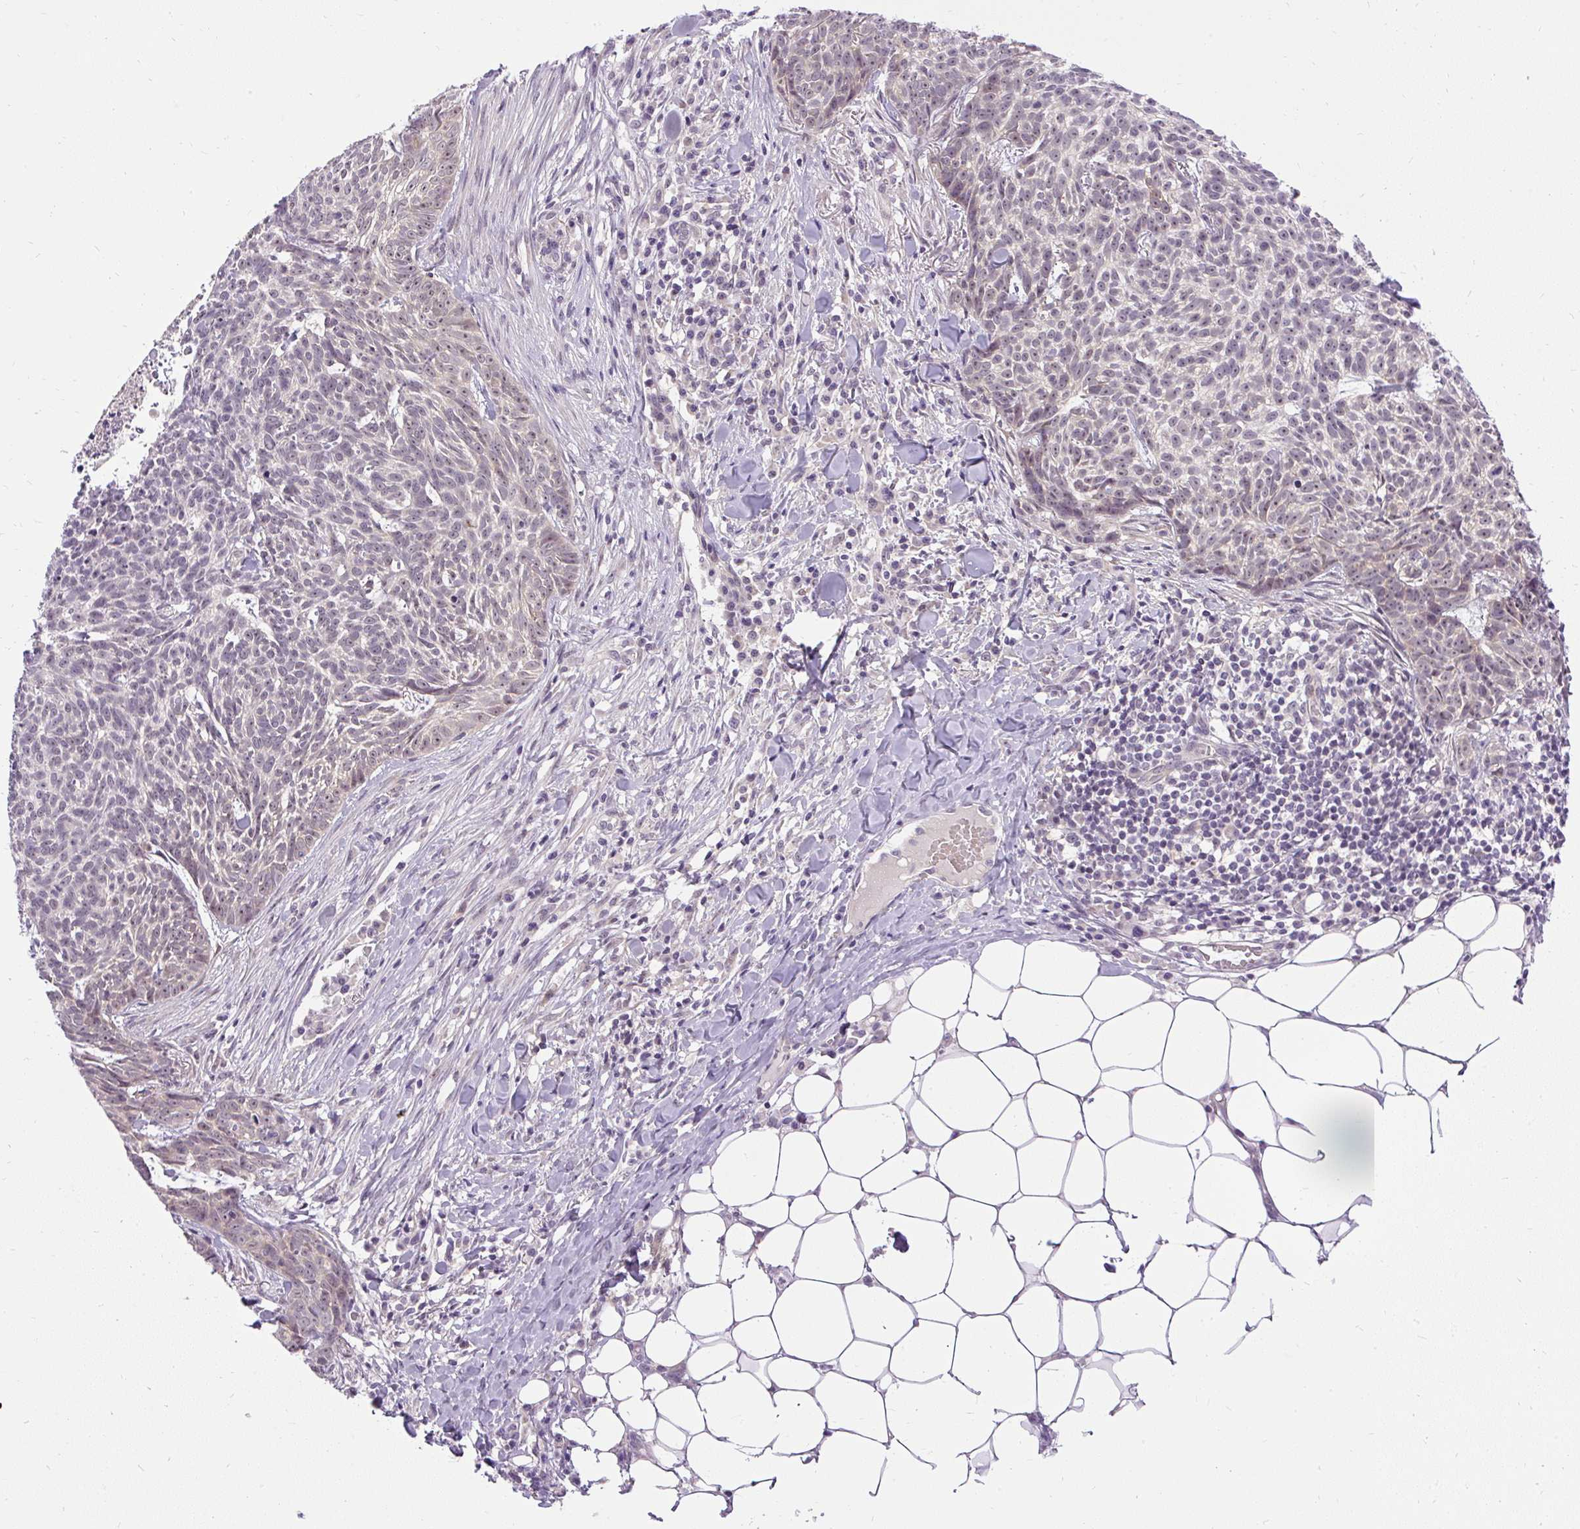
{"staining": {"intensity": "weak", "quantity": "<25%", "location": "cytoplasmic/membranous,nuclear"}, "tissue": "skin cancer", "cell_type": "Tumor cells", "image_type": "cancer", "snomed": [{"axis": "morphology", "description": "Basal cell carcinoma"}, {"axis": "topography", "description": "Skin"}], "caption": "Image shows no protein positivity in tumor cells of skin cancer (basal cell carcinoma) tissue.", "gene": "FAM117B", "patient": {"sex": "female", "age": 93}}